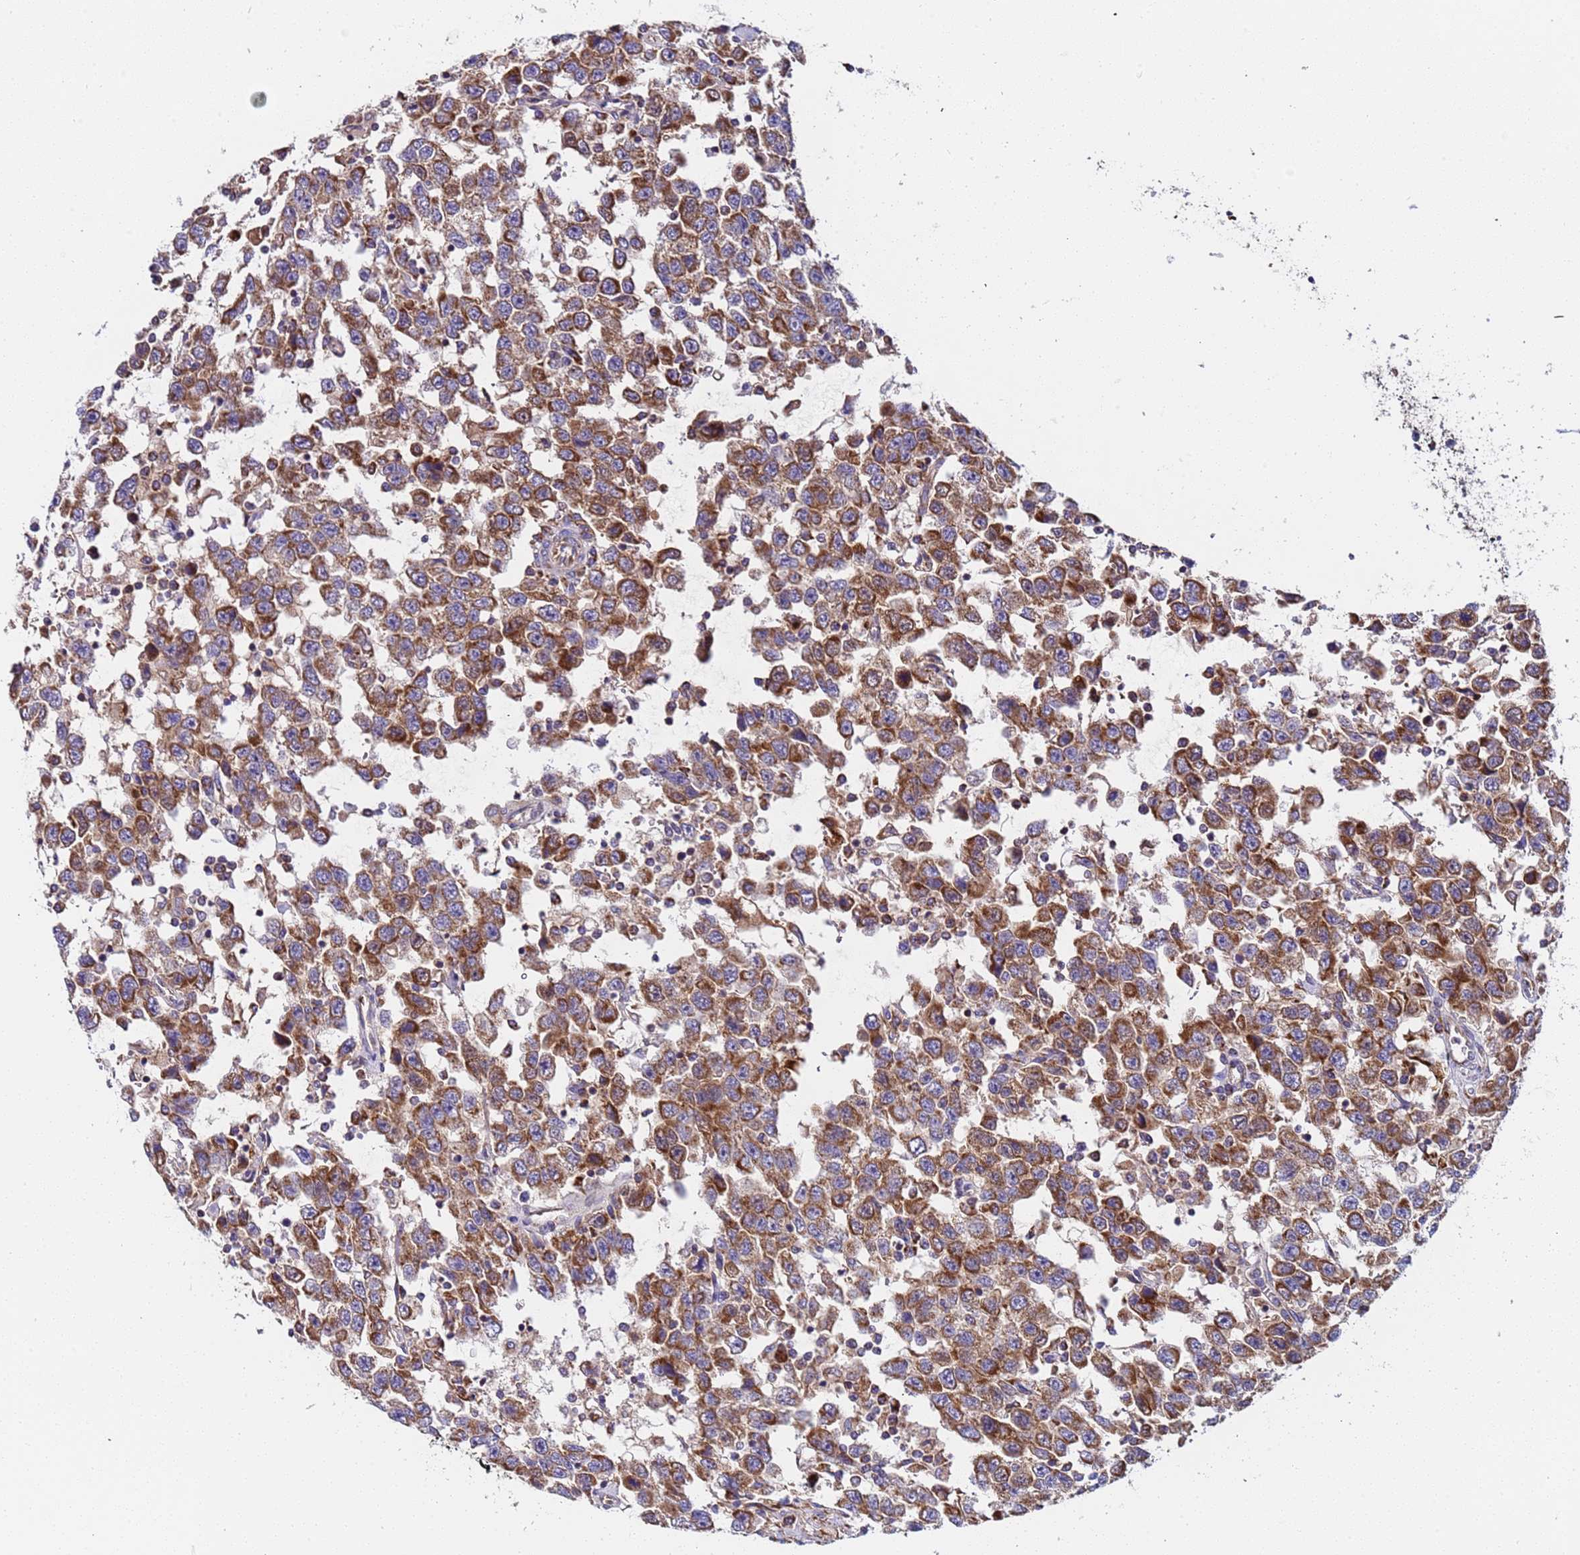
{"staining": {"intensity": "strong", "quantity": ">75%", "location": "cytoplasmic/membranous"}, "tissue": "testis cancer", "cell_type": "Tumor cells", "image_type": "cancer", "snomed": [{"axis": "morphology", "description": "Seminoma, NOS"}, {"axis": "topography", "description": "Testis"}], "caption": "Tumor cells show strong cytoplasmic/membranous staining in approximately >75% of cells in testis cancer.", "gene": "TMEM126A", "patient": {"sex": "male", "age": 41}}